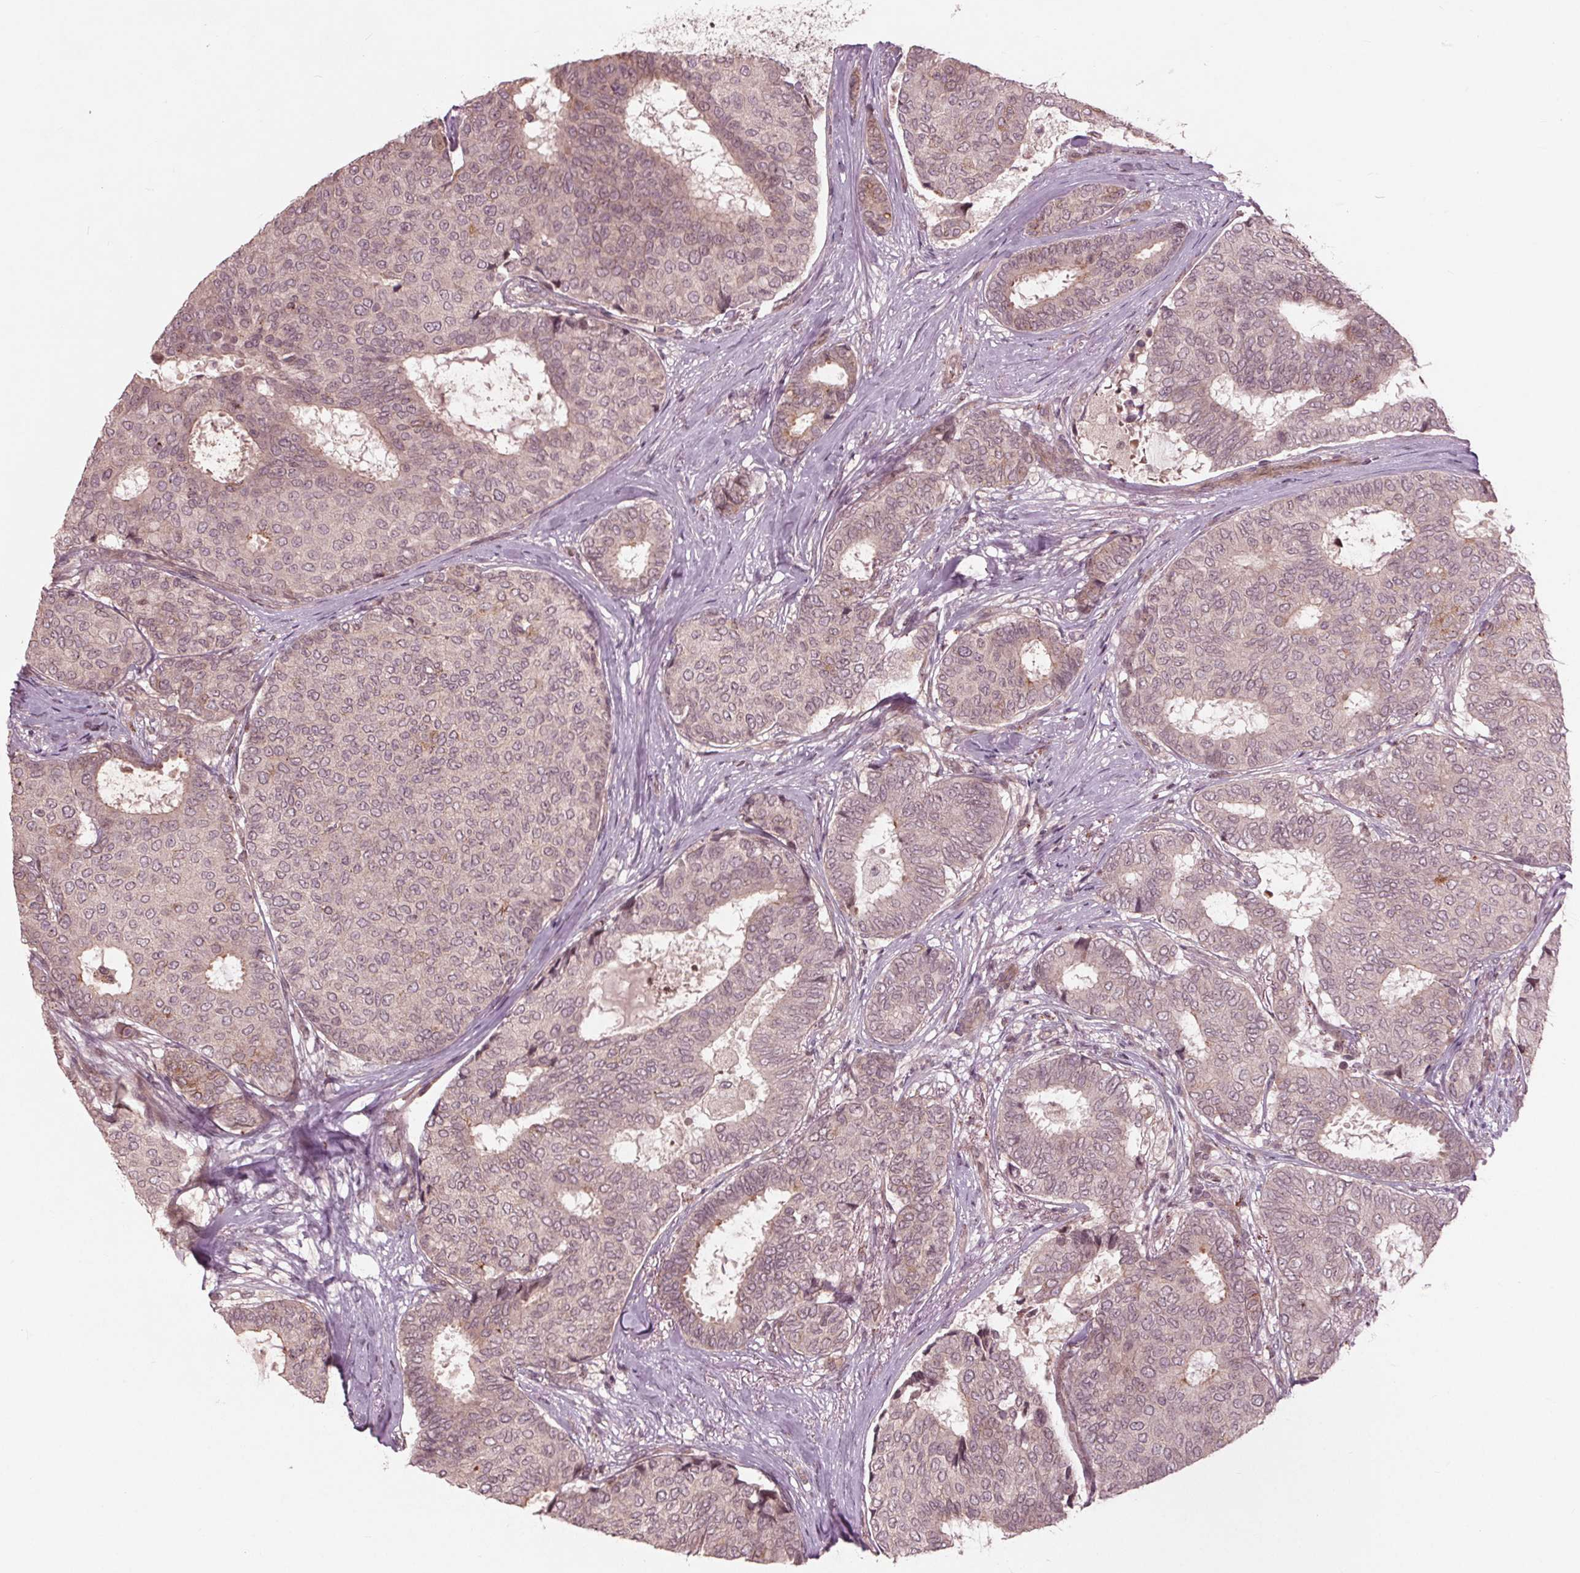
{"staining": {"intensity": "negative", "quantity": "none", "location": "none"}, "tissue": "breast cancer", "cell_type": "Tumor cells", "image_type": "cancer", "snomed": [{"axis": "morphology", "description": "Duct carcinoma"}, {"axis": "topography", "description": "Breast"}], "caption": "The photomicrograph displays no staining of tumor cells in breast infiltrating ductal carcinoma.", "gene": "CDKL4", "patient": {"sex": "female", "age": 75}}